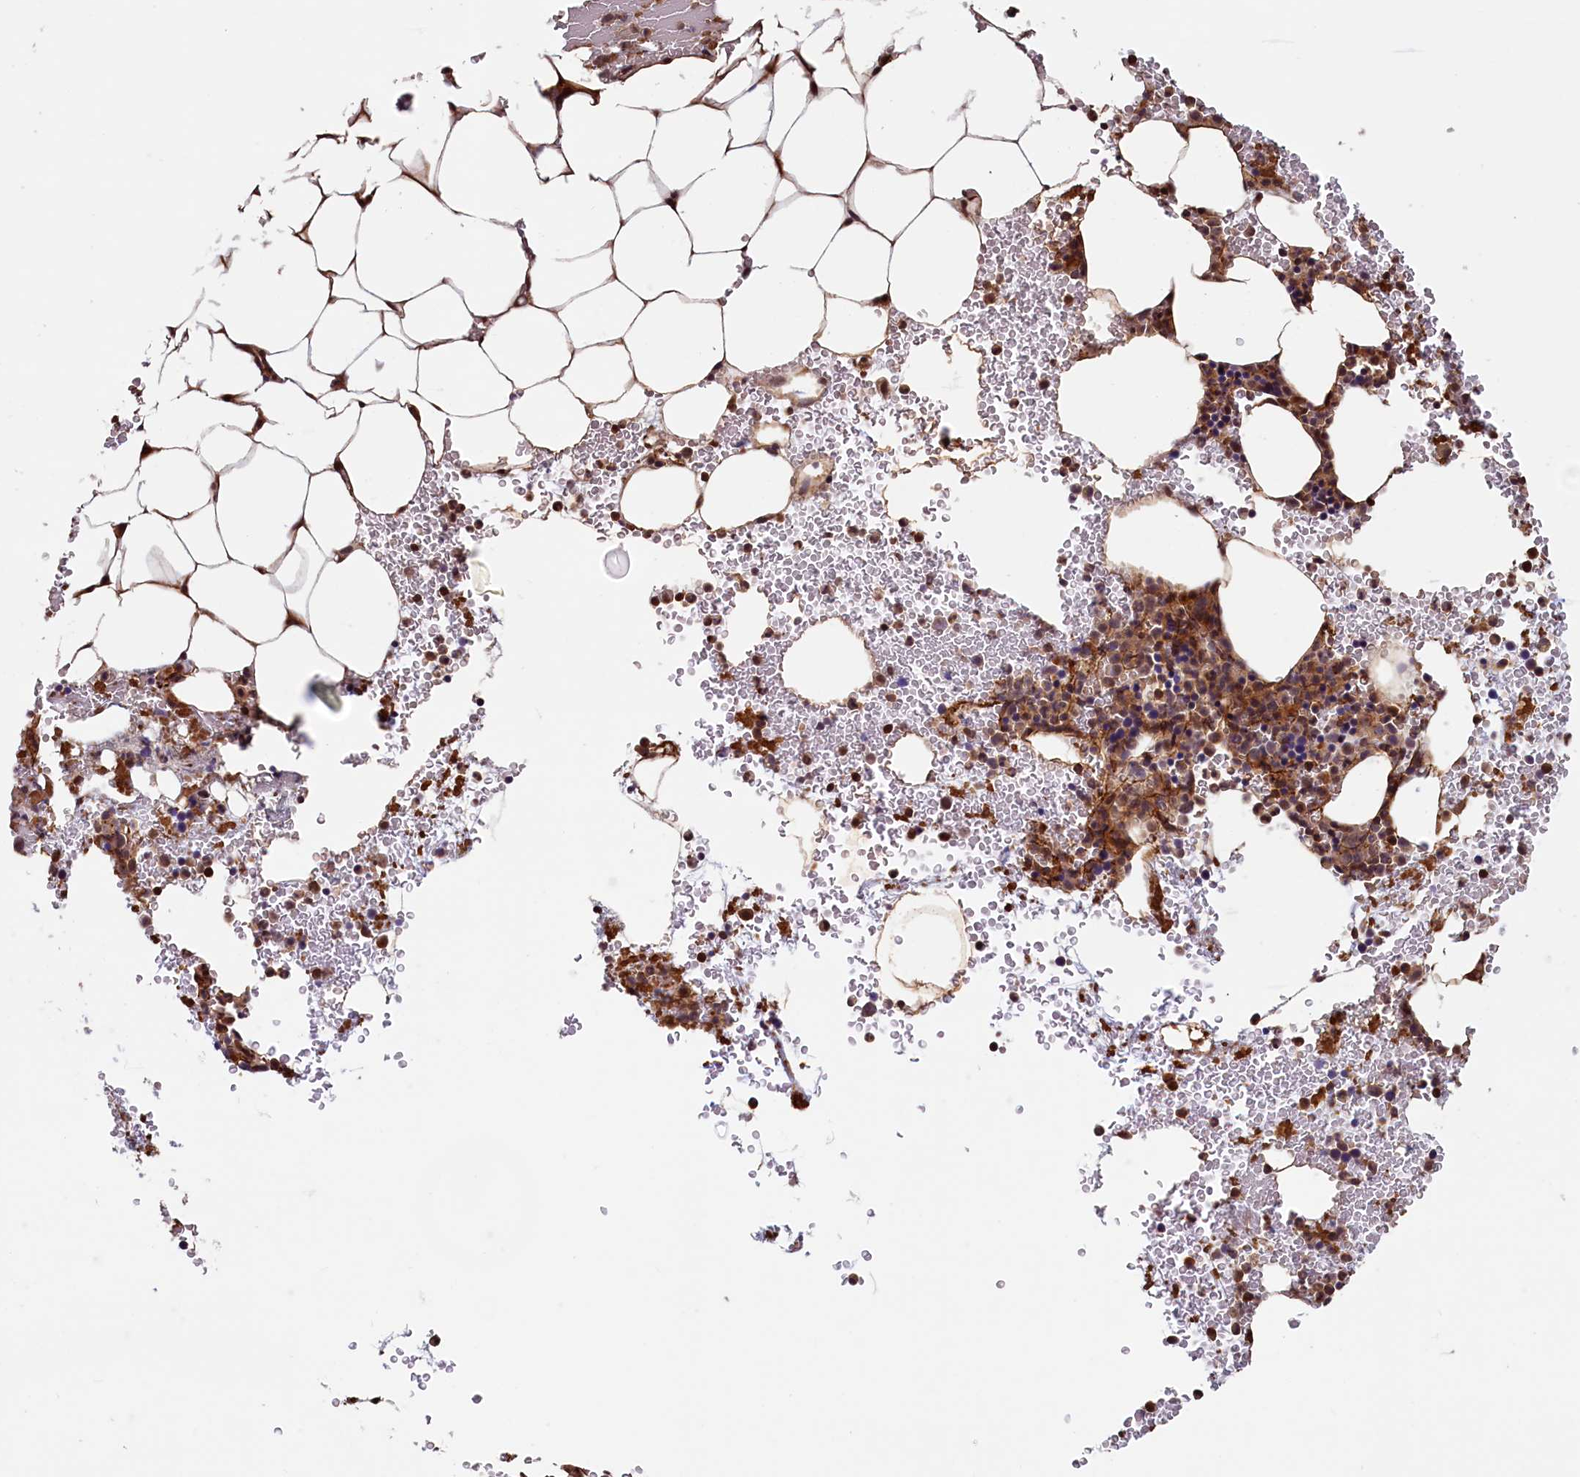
{"staining": {"intensity": "moderate", "quantity": "25%-75%", "location": "cytoplasmic/membranous,nuclear"}, "tissue": "bone marrow", "cell_type": "Hematopoietic cells", "image_type": "normal", "snomed": [{"axis": "morphology", "description": "Normal tissue, NOS"}, {"axis": "morphology", "description": "Inflammation, NOS"}, {"axis": "topography", "description": "Bone marrow"}], "caption": "Protein staining shows moderate cytoplasmic/membranous,nuclear positivity in approximately 25%-75% of hematopoietic cells in benign bone marrow.", "gene": "DUOXA1", "patient": {"sex": "female", "age": 78}}